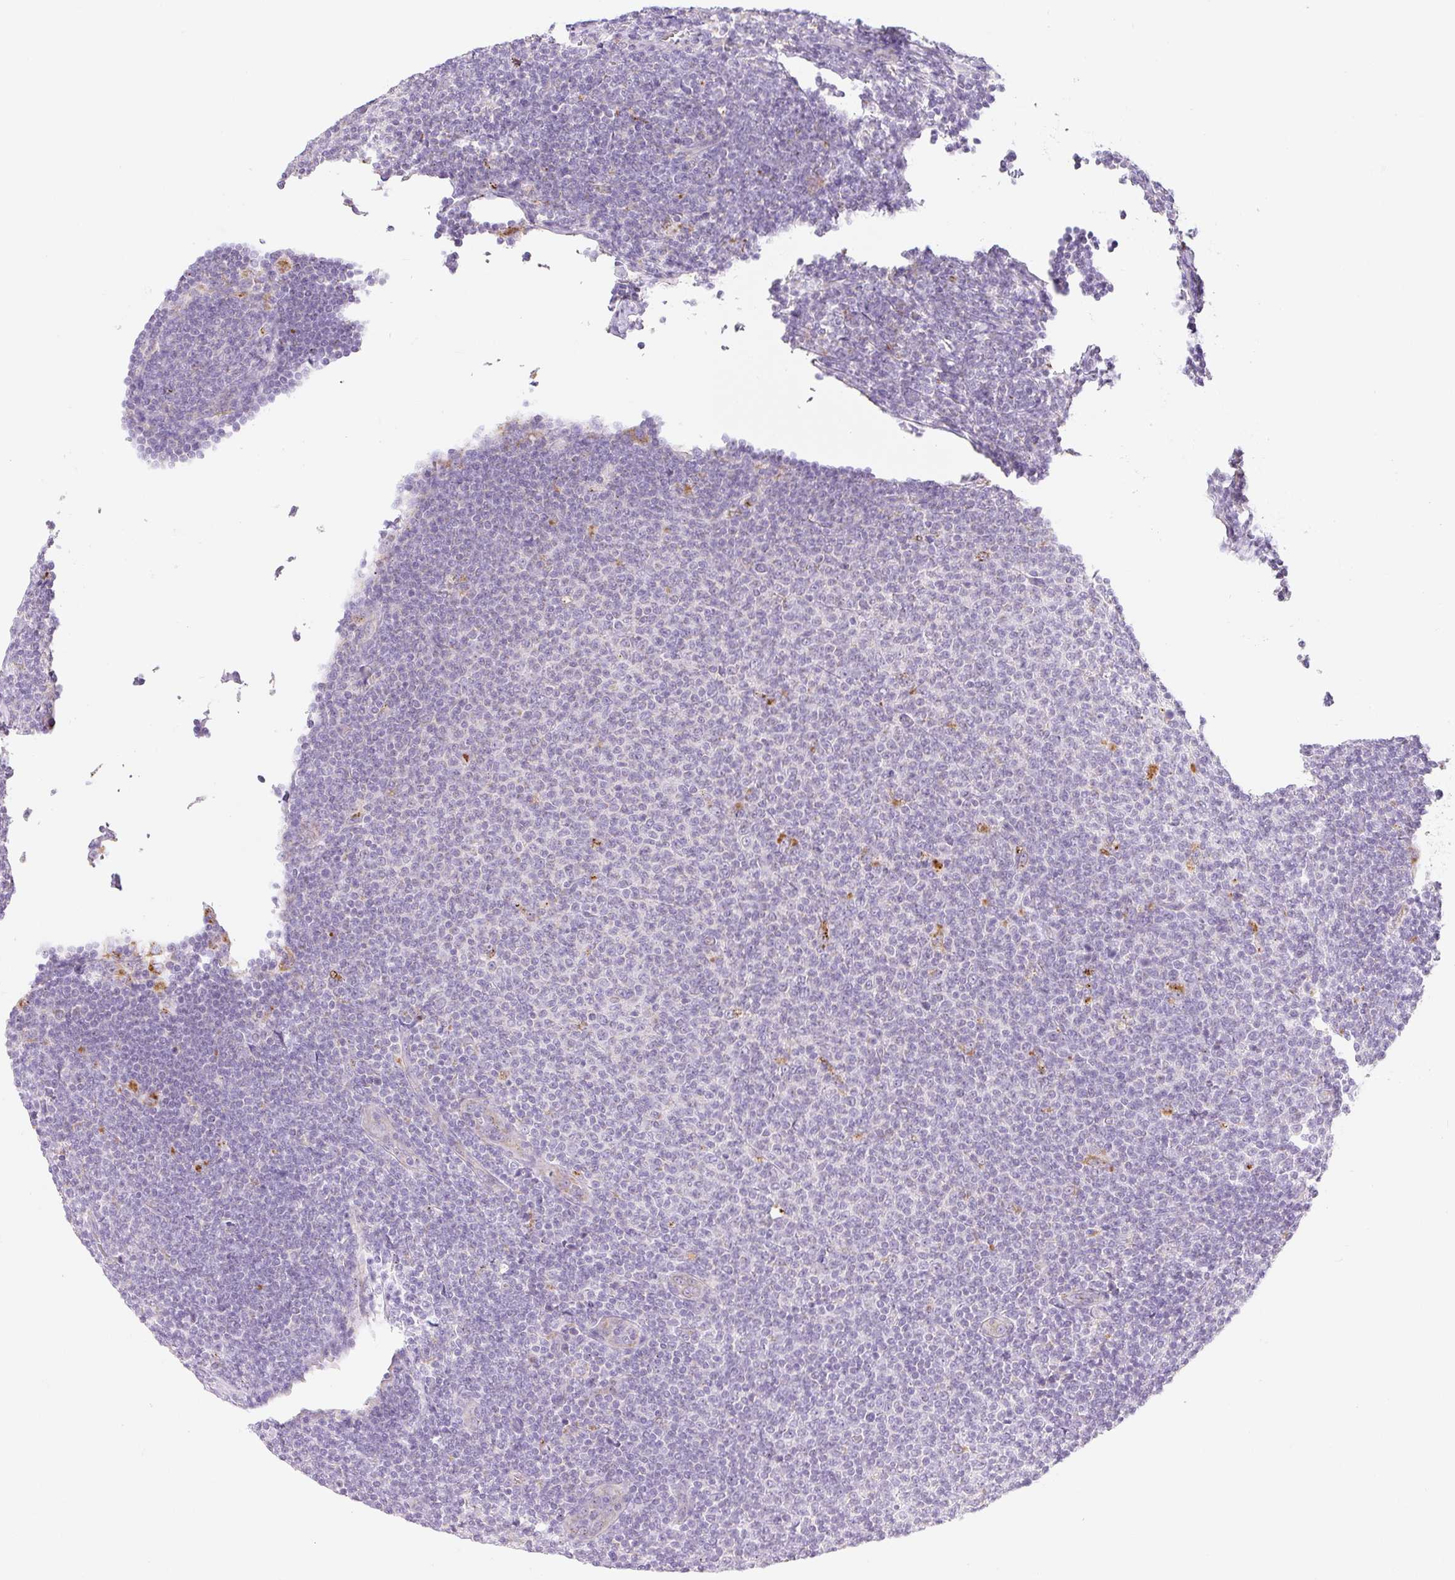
{"staining": {"intensity": "negative", "quantity": "none", "location": "none"}, "tissue": "lymphoma", "cell_type": "Tumor cells", "image_type": "cancer", "snomed": [{"axis": "morphology", "description": "Malignant lymphoma, non-Hodgkin's type, Low grade"}, {"axis": "topography", "description": "Lymph node"}], "caption": "There is no significant staining in tumor cells of low-grade malignant lymphoma, non-Hodgkin's type.", "gene": "CLEC3A", "patient": {"sex": "male", "age": 66}}